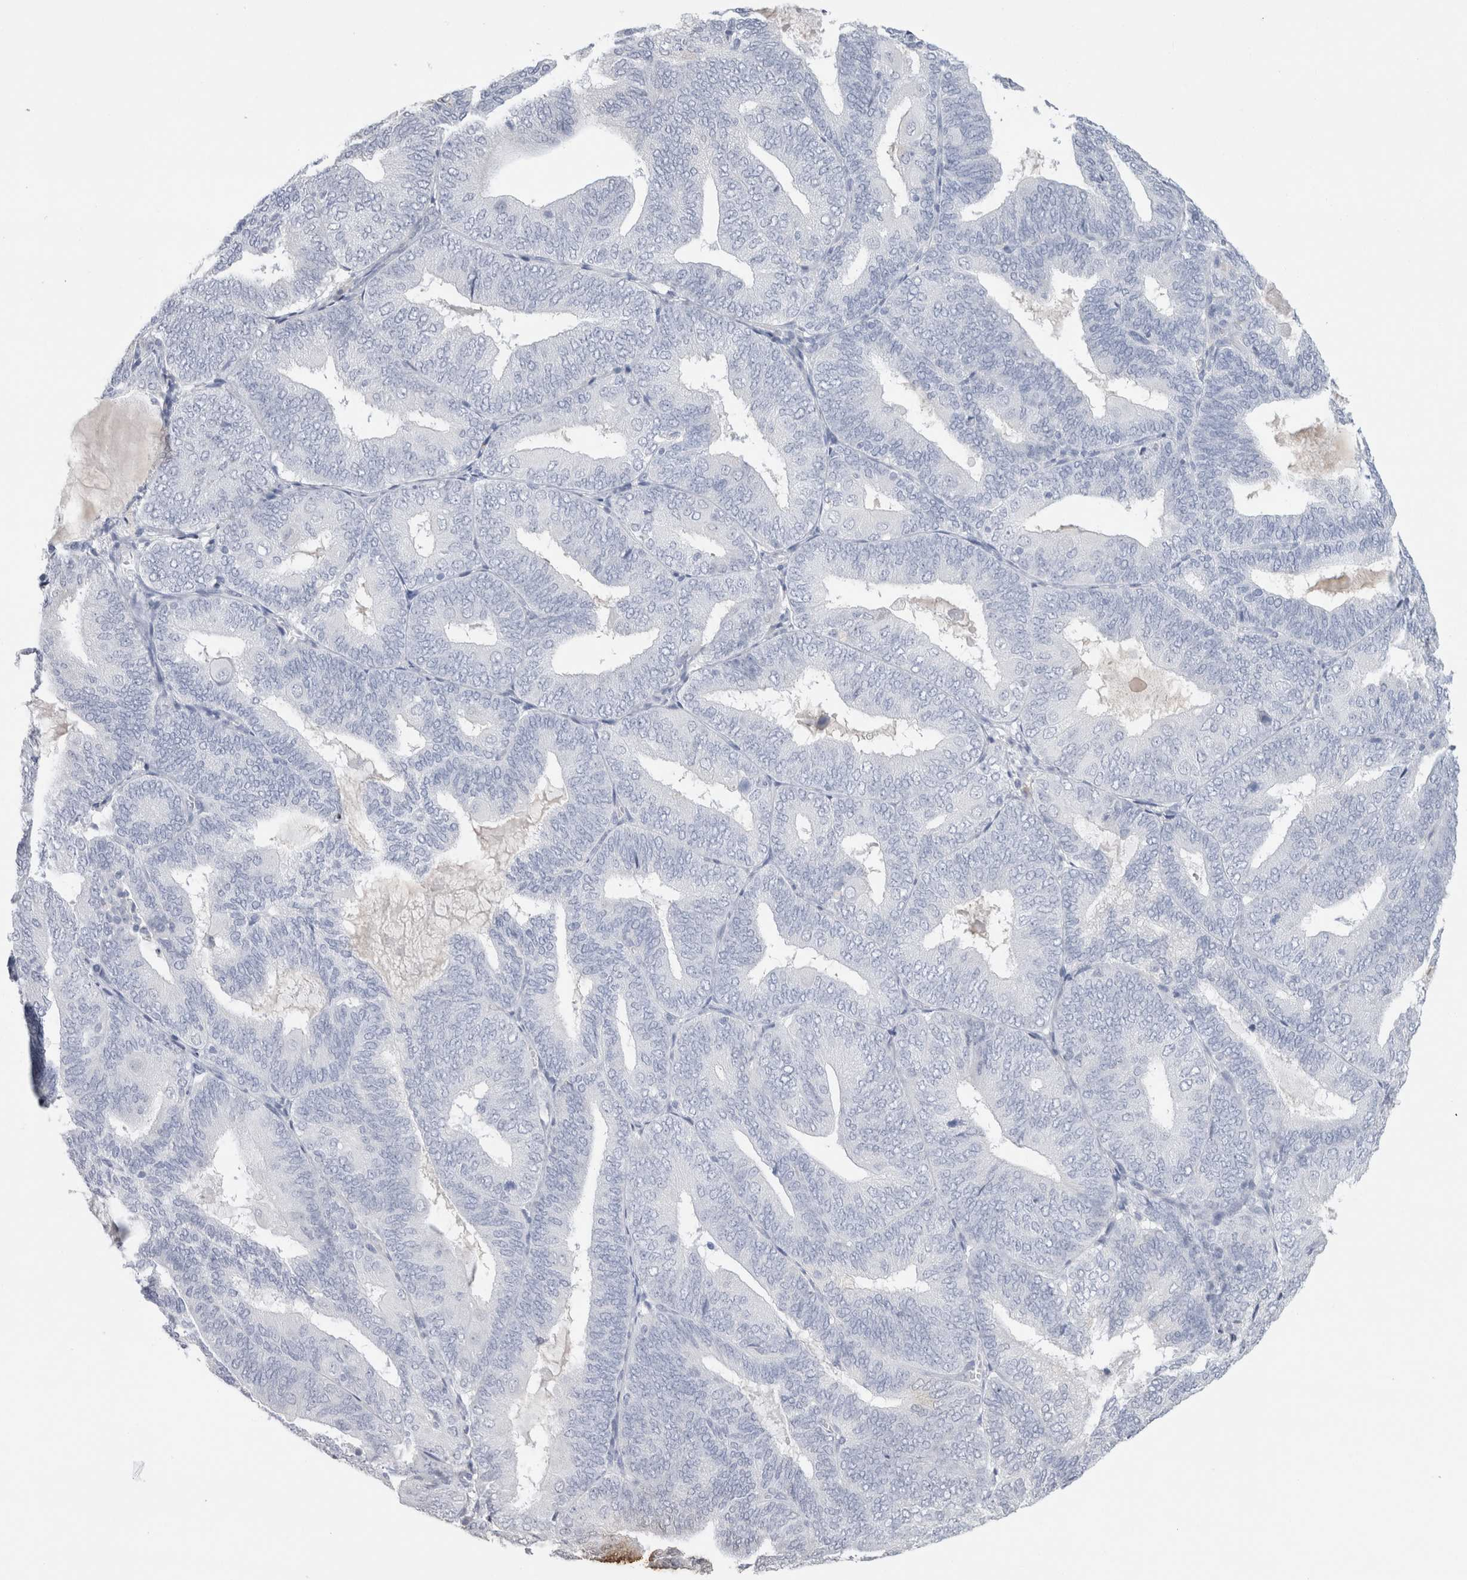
{"staining": {"intensity": "negative", "quantity": "none", "location": "none"}, "tissue": "endometrial cancer", "cell_type": "Tumor cells", "image_type": "cancer", "snomed": [{"axis": "morphology", "description": "Adenocarcinoma, NOS"}, {"axis": "topography", "description": "Endometrium"}], "caption": "Tumor cells show no significant expression in endometrial cancer.", "gene": "LAMP3", "patient": {"sex": "female", "age": 81}}